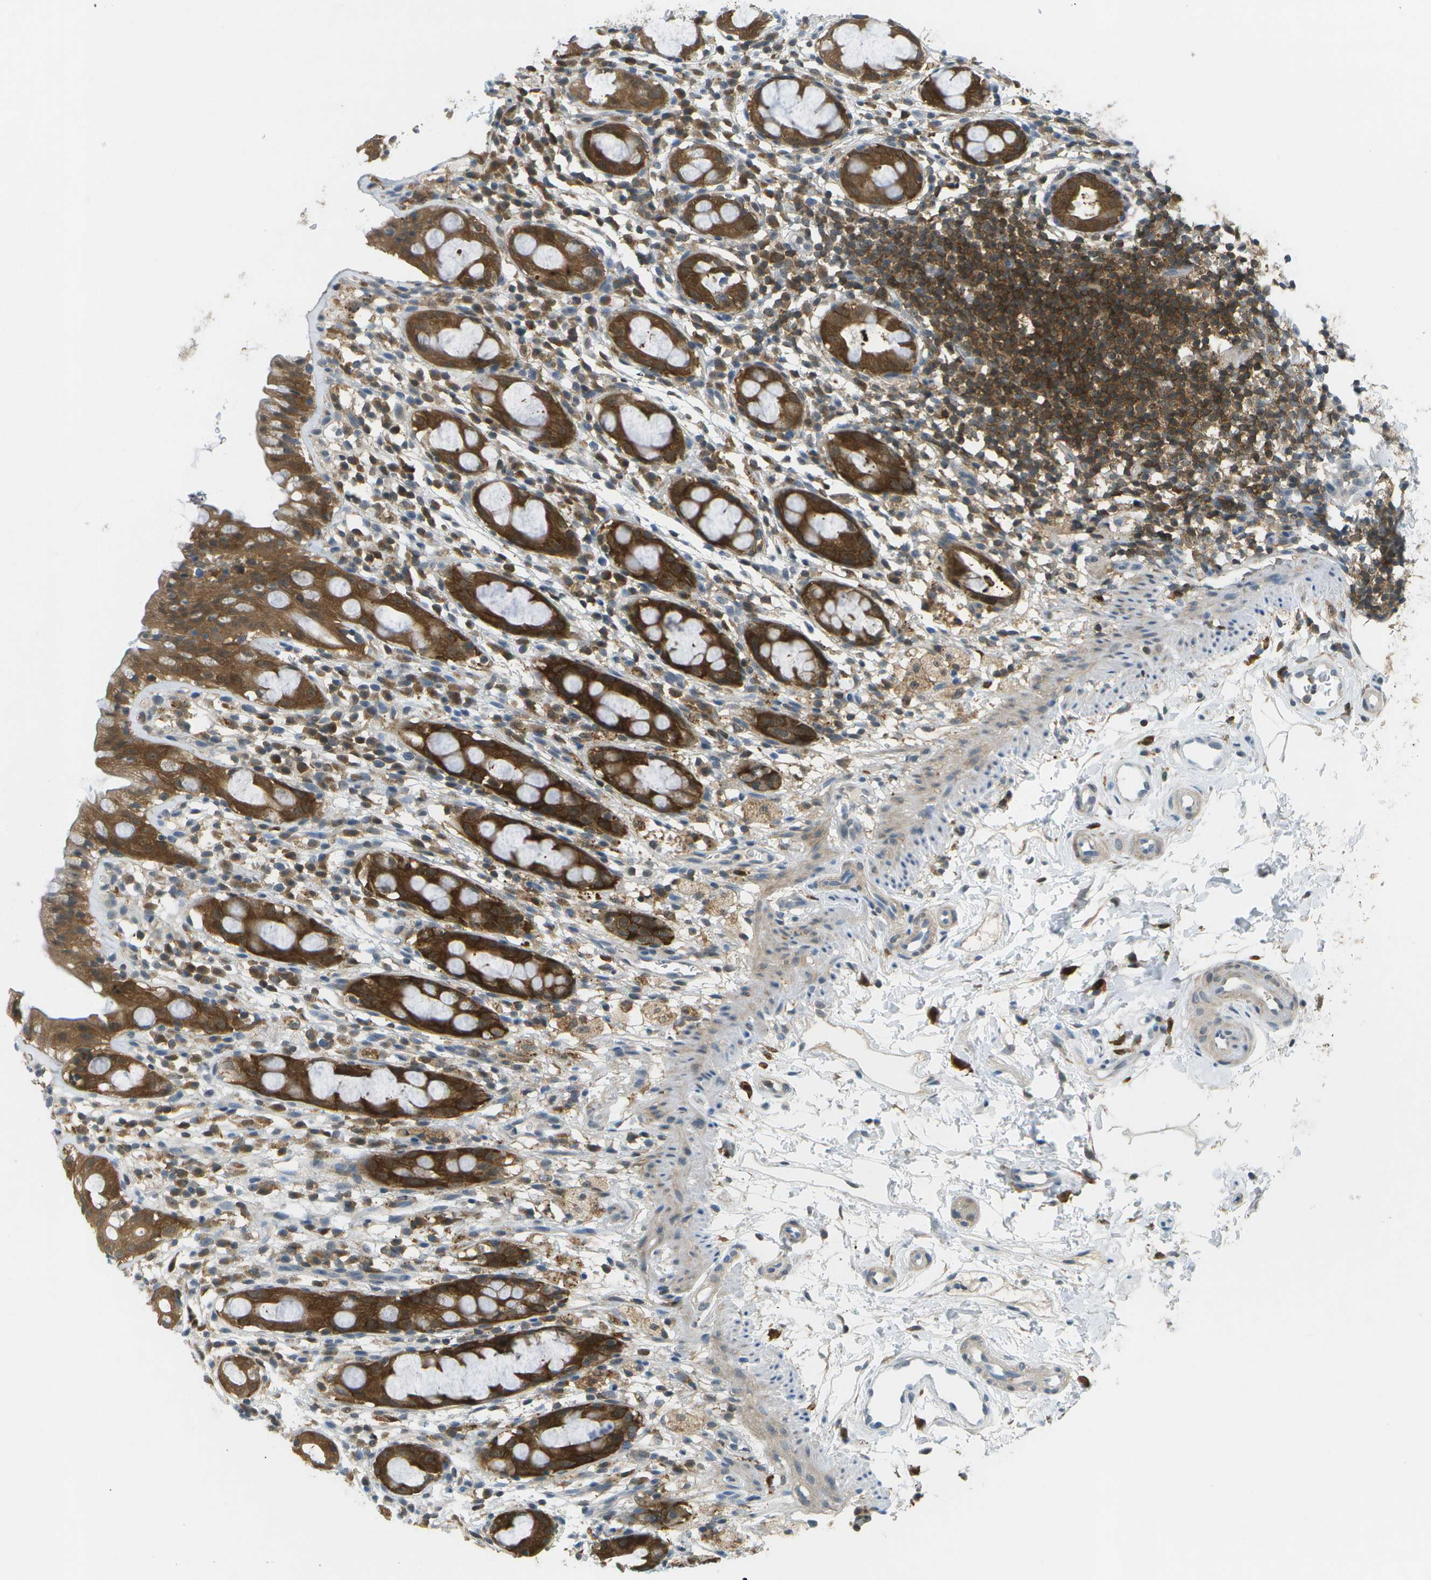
{"staining": {"intensity": "strong", "quantity": ">75%", "location": "cytoplasmic/membranous"}, "tissue": "rectum", "cell_type": "Glandular cells", "image_type": "normal", "snomed": [{"axis": "morphology", "description": "Normal tissue, NOS"}, {"axis": "topography", "description": "Rectum"}], "caption": "Human rectum stained for a protein (brown) exhibits strong cytoplasmic/membranous positive staining in approximately >75% of glandular cells.", "gene": "CDH23", "patient": {"sex": "male", "age": 44}}